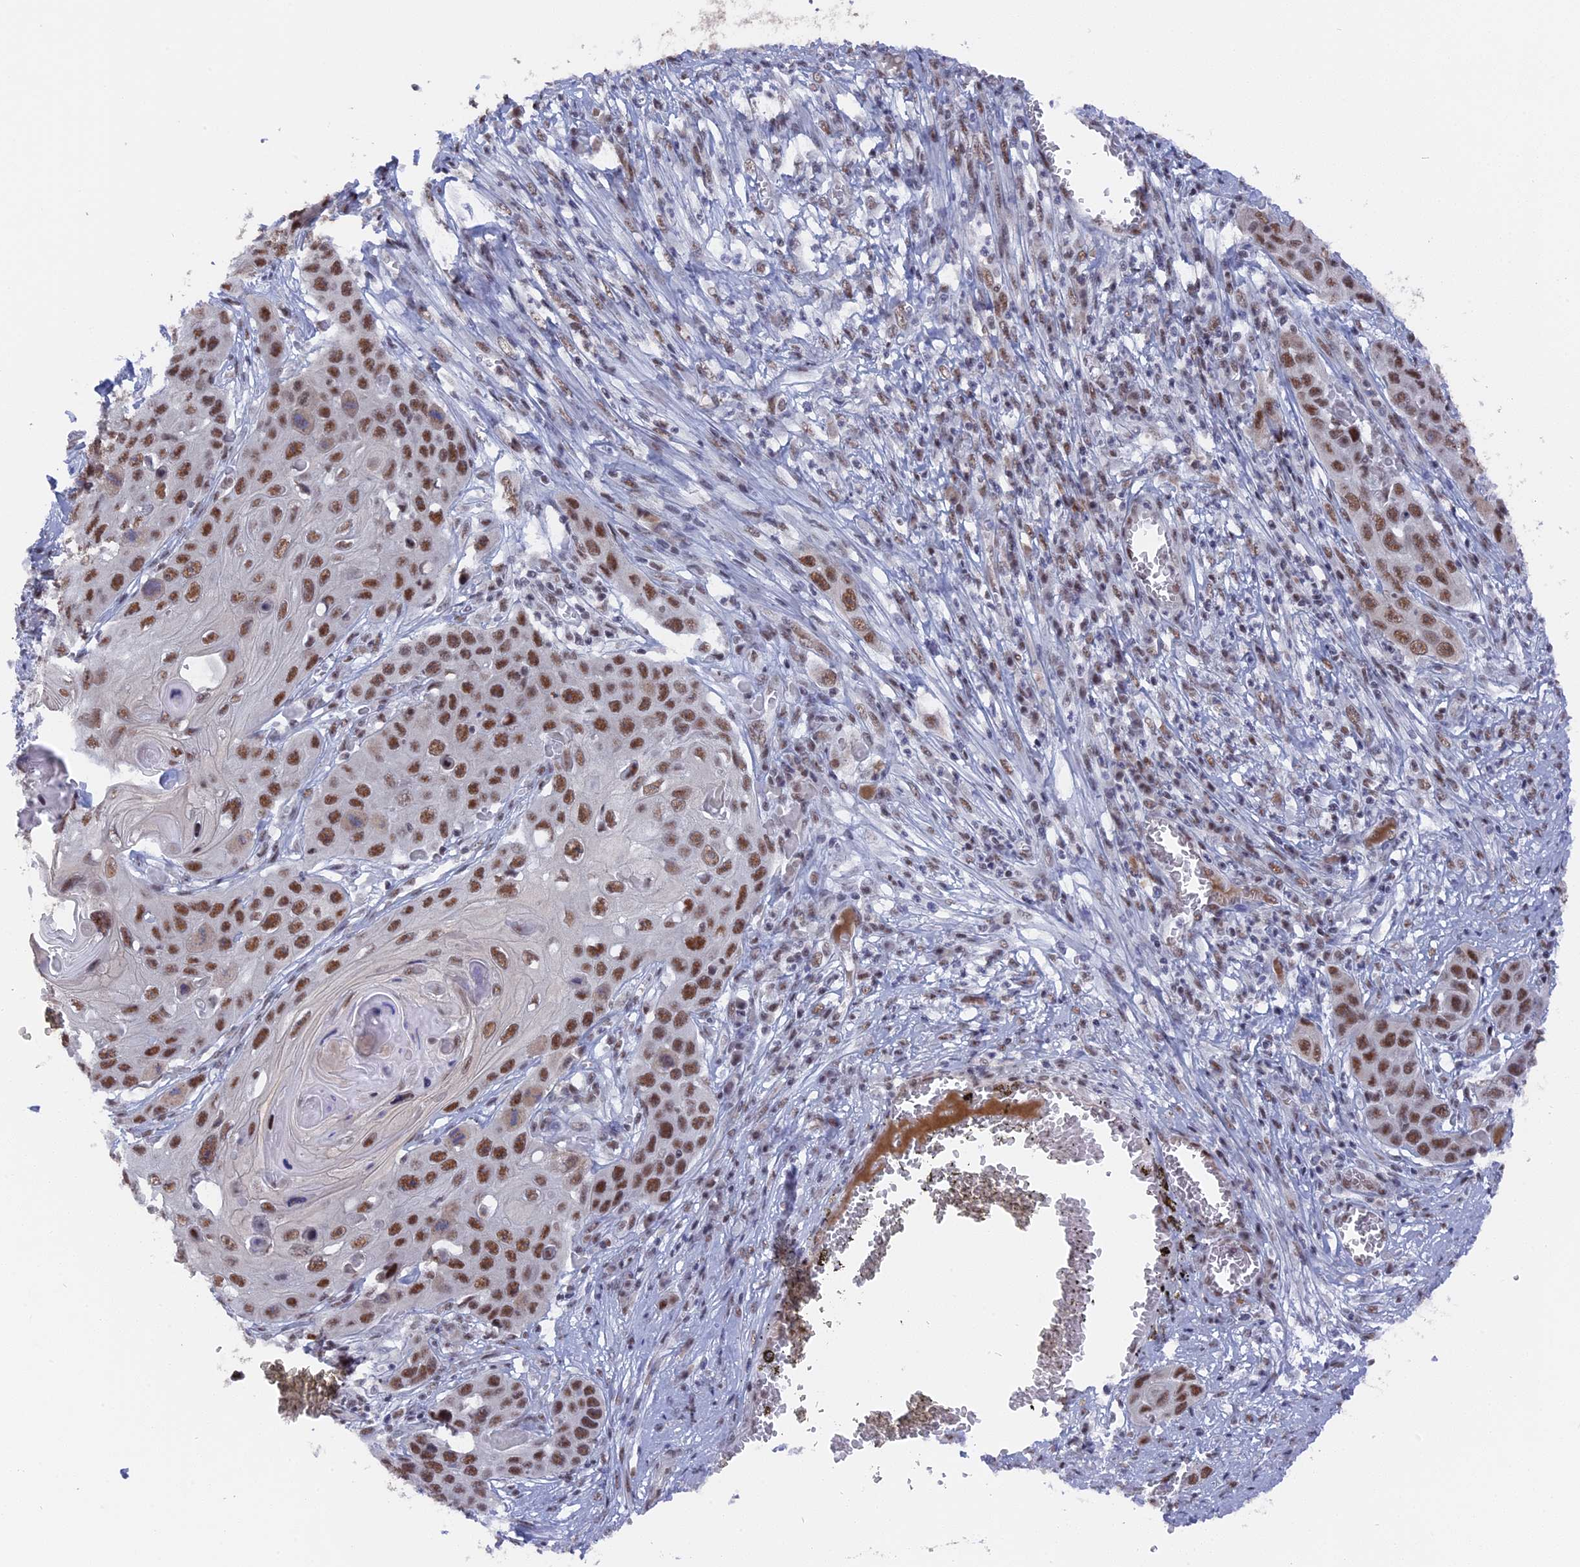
{"staining": {"intensity": "moderate", "quantity": ">75%", "location": "nuclear"}, "tissue": "skin cancer", "cell_type": "Tumor cells", "image_type": "cancer", "snomed": [{"axis": "morphology", "description": "Squamous cell carcinoma, NOS"}, {"axis": "topography", "description": "Skin"}], "caption": "A brown stain labels moderate nuclear positivity of a protein in skin cancer tumor cells.", "gene": "SF3A2", "patient": {"sex": "male", "age": 55}}